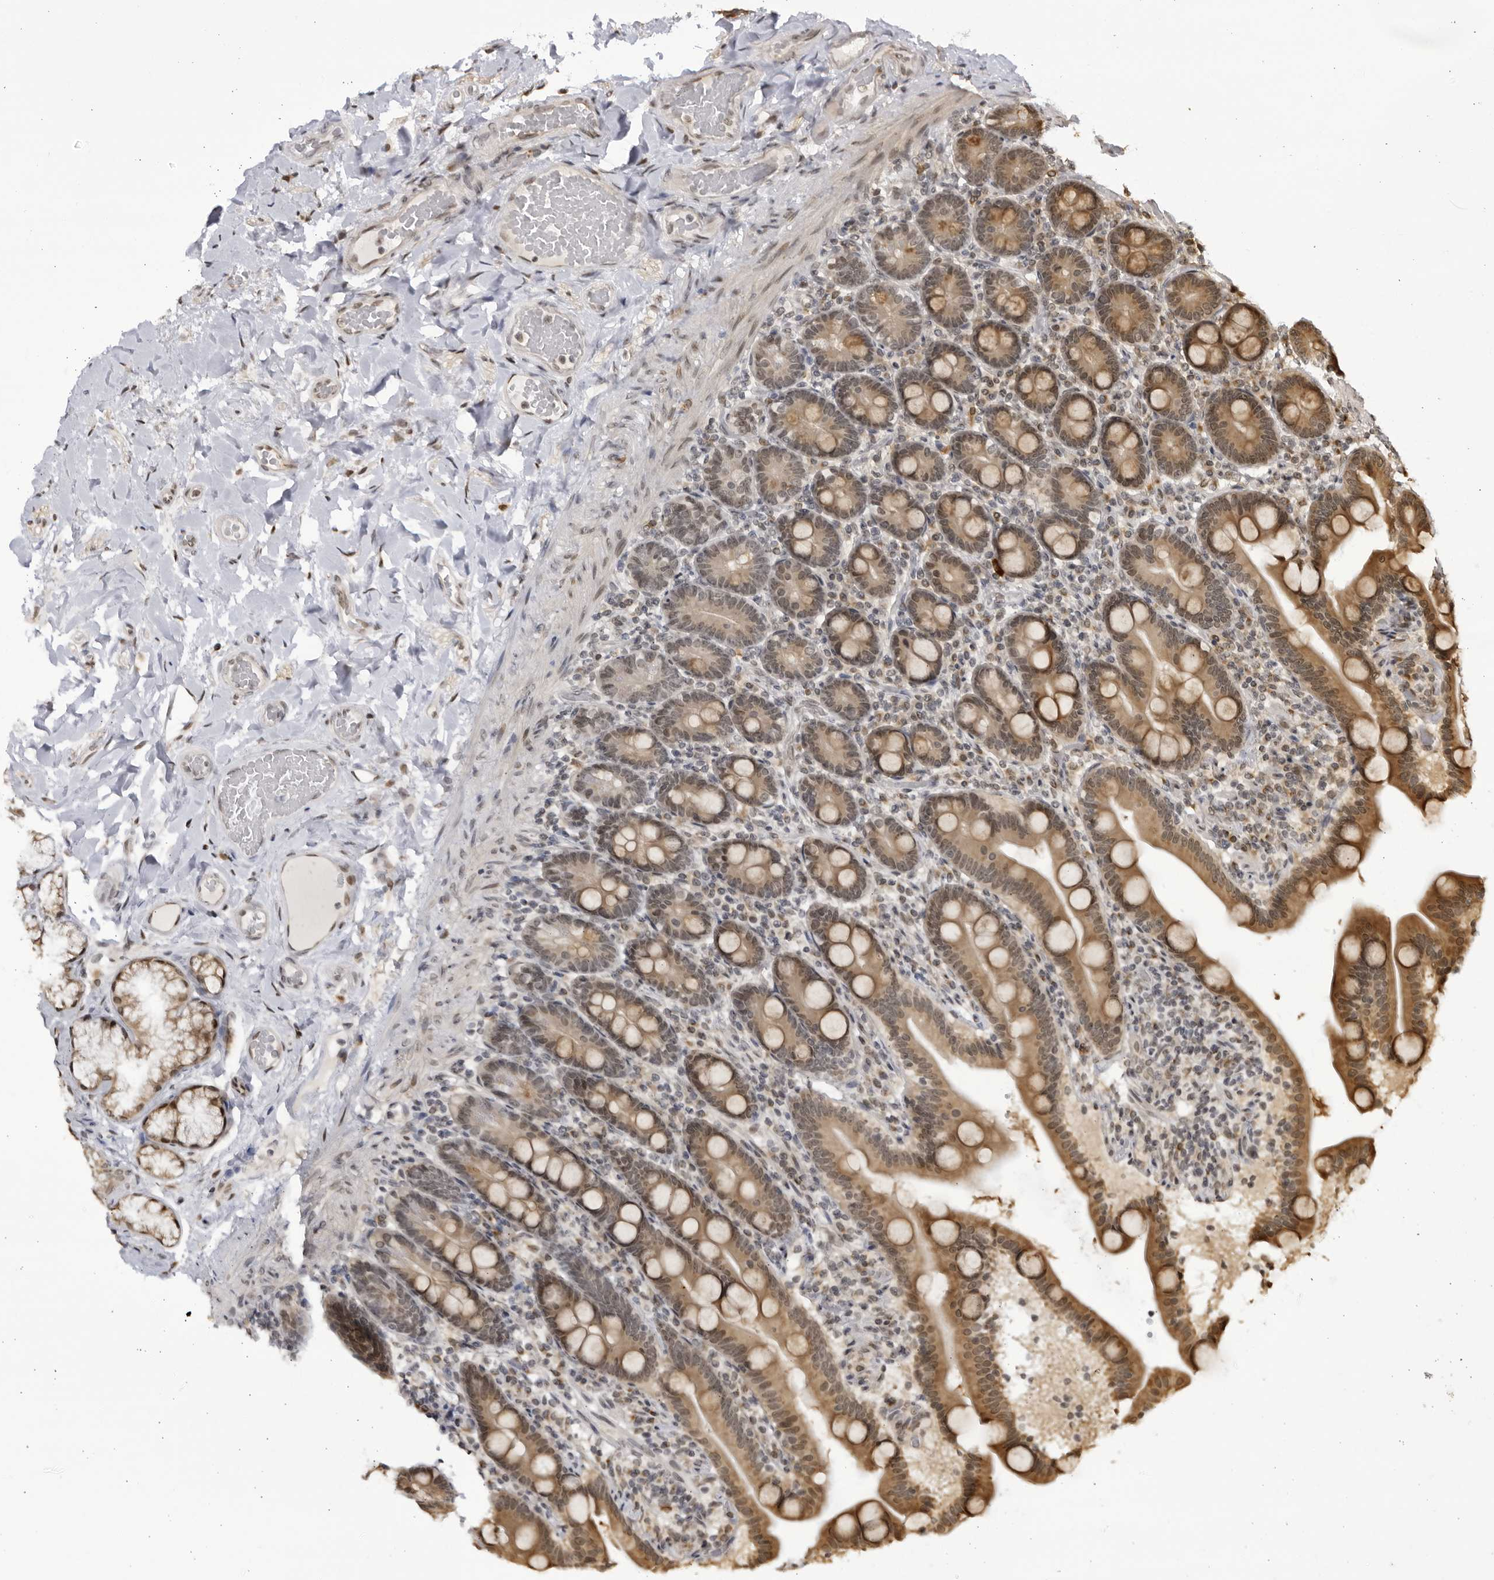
{"staining": {"intensity": "moderate", "quantity": "25%-75%", "location": "cytoplasmic/membranous"}, "tissue": "duodenum", "cell_type": "Glandular cells", "image_type": "normal", "snomed": [{"axis": "morphology", "description": "Normal tissue, NOS"}, {"axis": "topography", "description": "Duodenum"}], "caption": "Immunohistochemical staining of unremarkable human duodenum reveals 25%-75% levels of moderate cytoplasmic/membranous protein staining in about 25%-75% of glandular cells.", "gene": "RASGEF1C", "patient": {"sex": "male", "age": 54}}